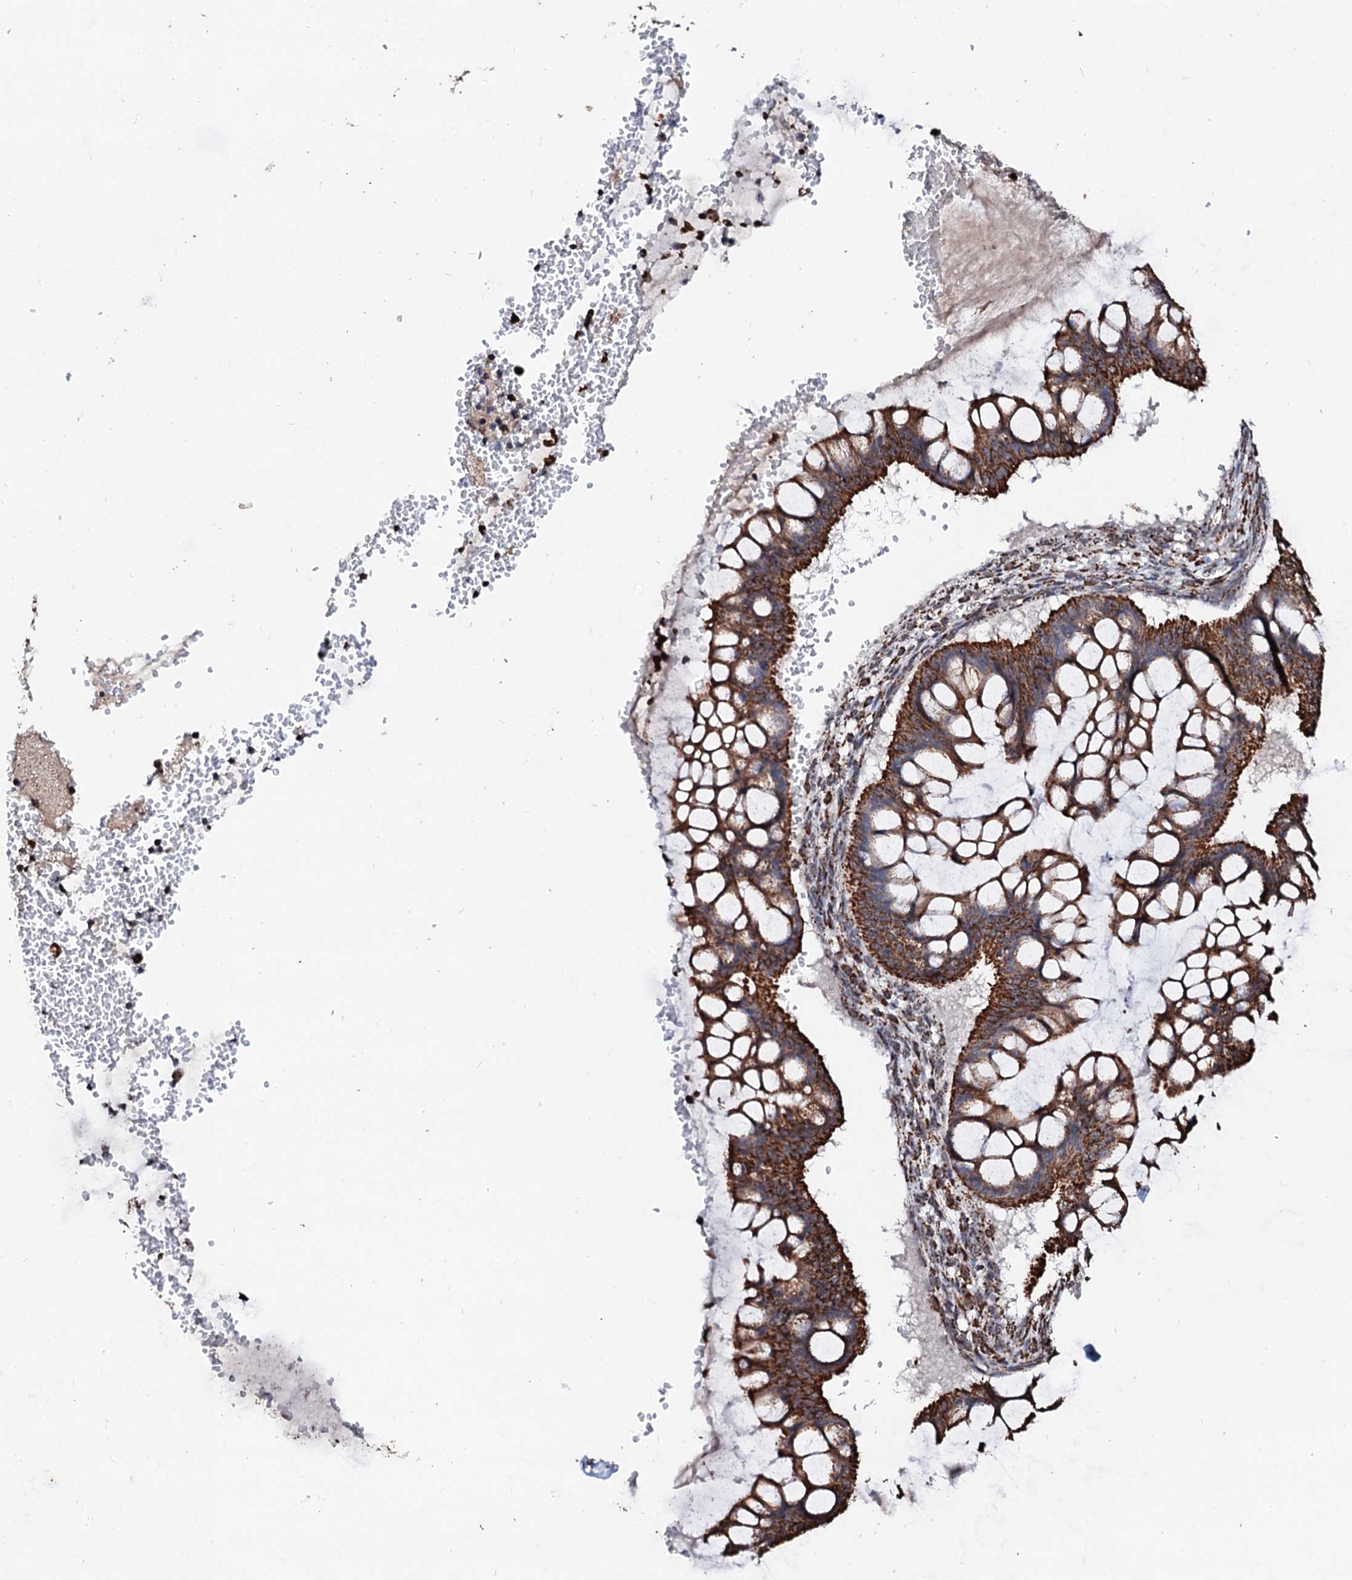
{"staining": {"intensity": "strong", "quantity": ">75%", "location": "cytoplasmic/membranous"}, "tissue": "ovarian cancer", "cell_type": "Tumor cells", "image_type": "cancer", "snomed": [{"axis": "morphology", "description": "Cystadenocarcinoma, mucinous, NOS"}, {"axis": "topography", "description": "Ovary"}], "caption": "Strong cytoplasmic/membranous protein expression is present in about >75% of tumor cells in mucinous cystadenocarcinoma (ovarian).", "gene": "SECISBP2L", "patient": {"sex": "female", "age": 73}}